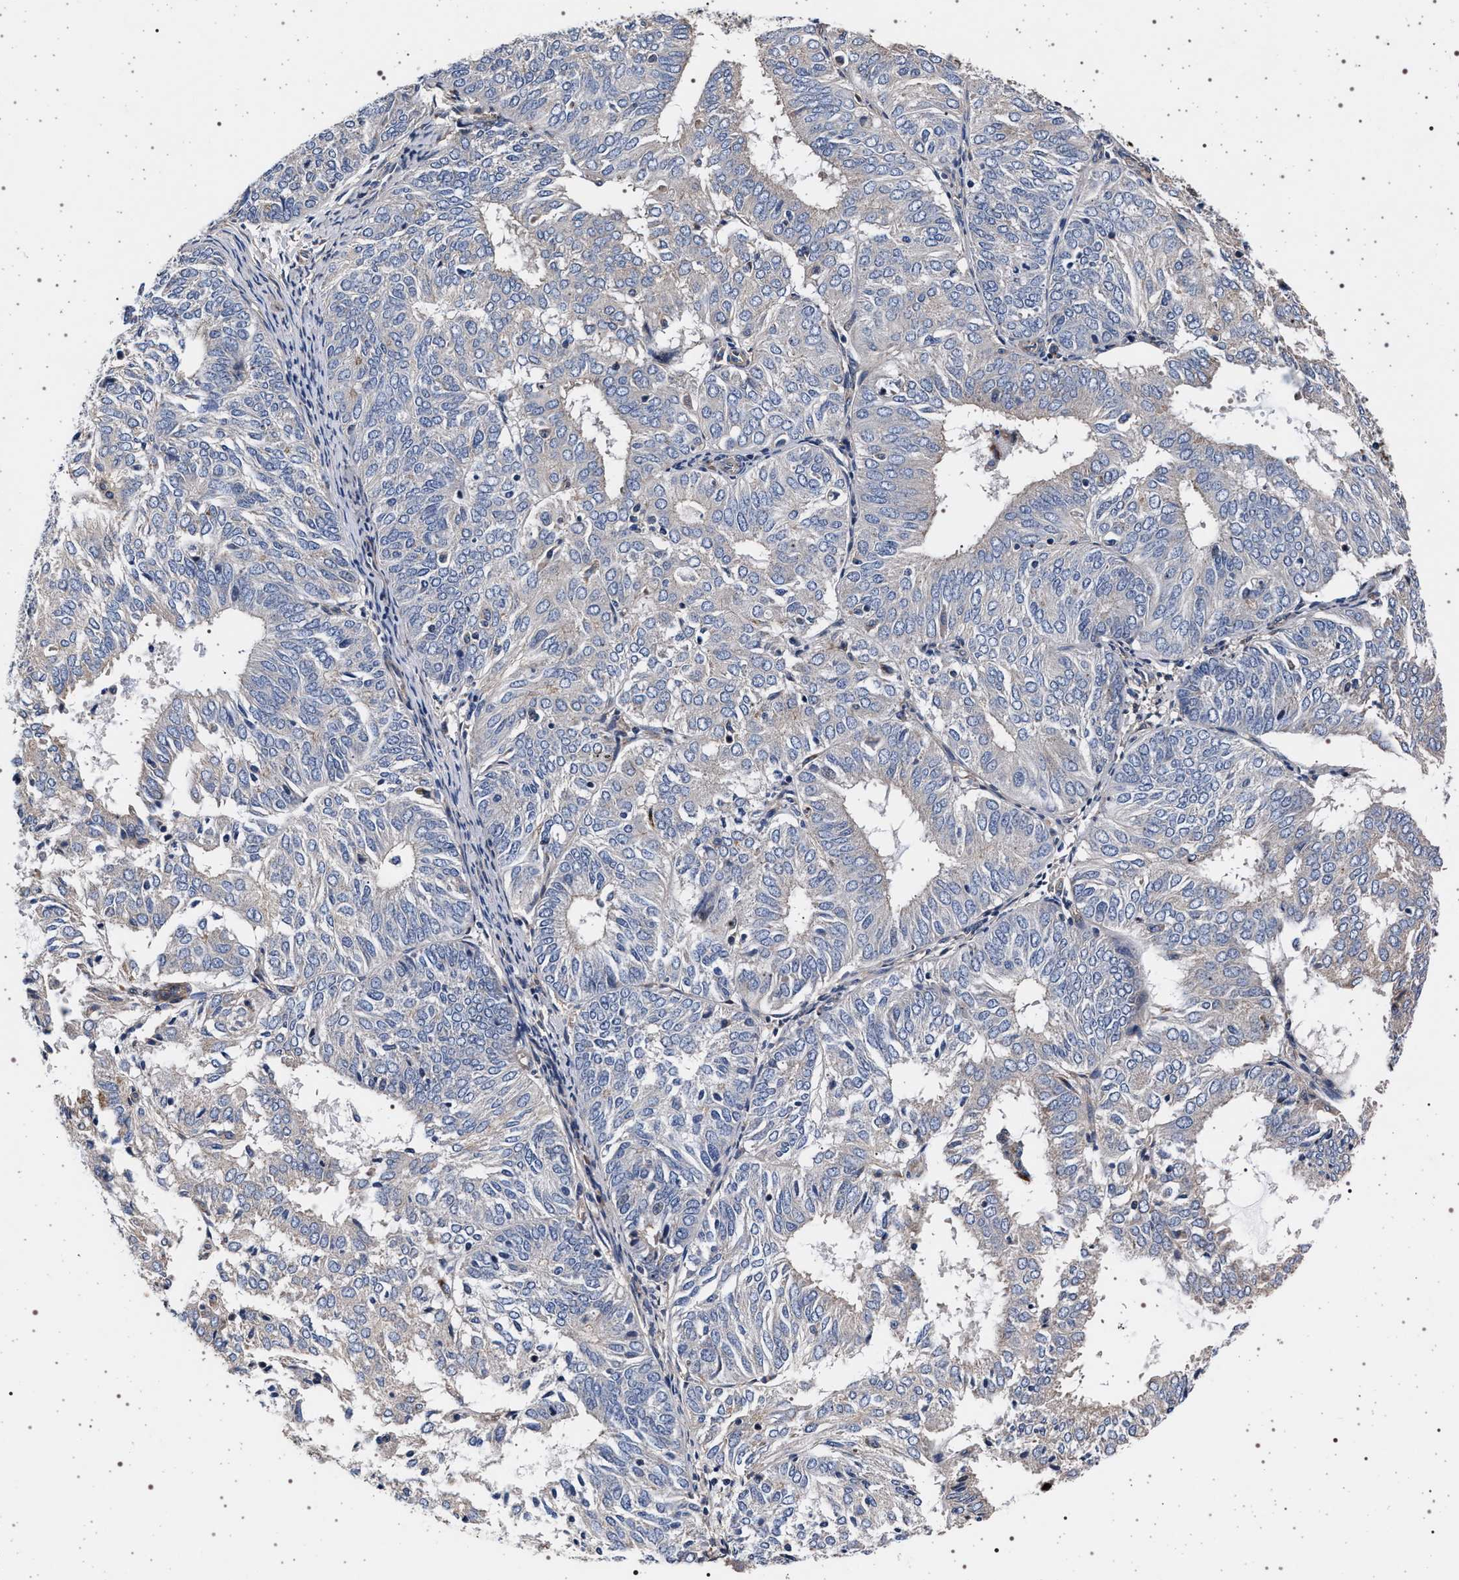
{"staining": {"intensity": "negative", "quantity": "none", "location": "none"}, "tissue": "endometrial cancer", "cell_type": "Tumor cells", "image_type": "cancer", "snomed": [{"axis": "morphology", "description": "Adenocarcinoma, NOS"}, {"axis": "topography", "description": "Uterus"}], "caption": "The immunohistochemistry micrograph has no significant staining in tumor cells of endometrial cancer tissue.", "gene": "KCNK6", "patient": {"sex": "female", "age": 60}}